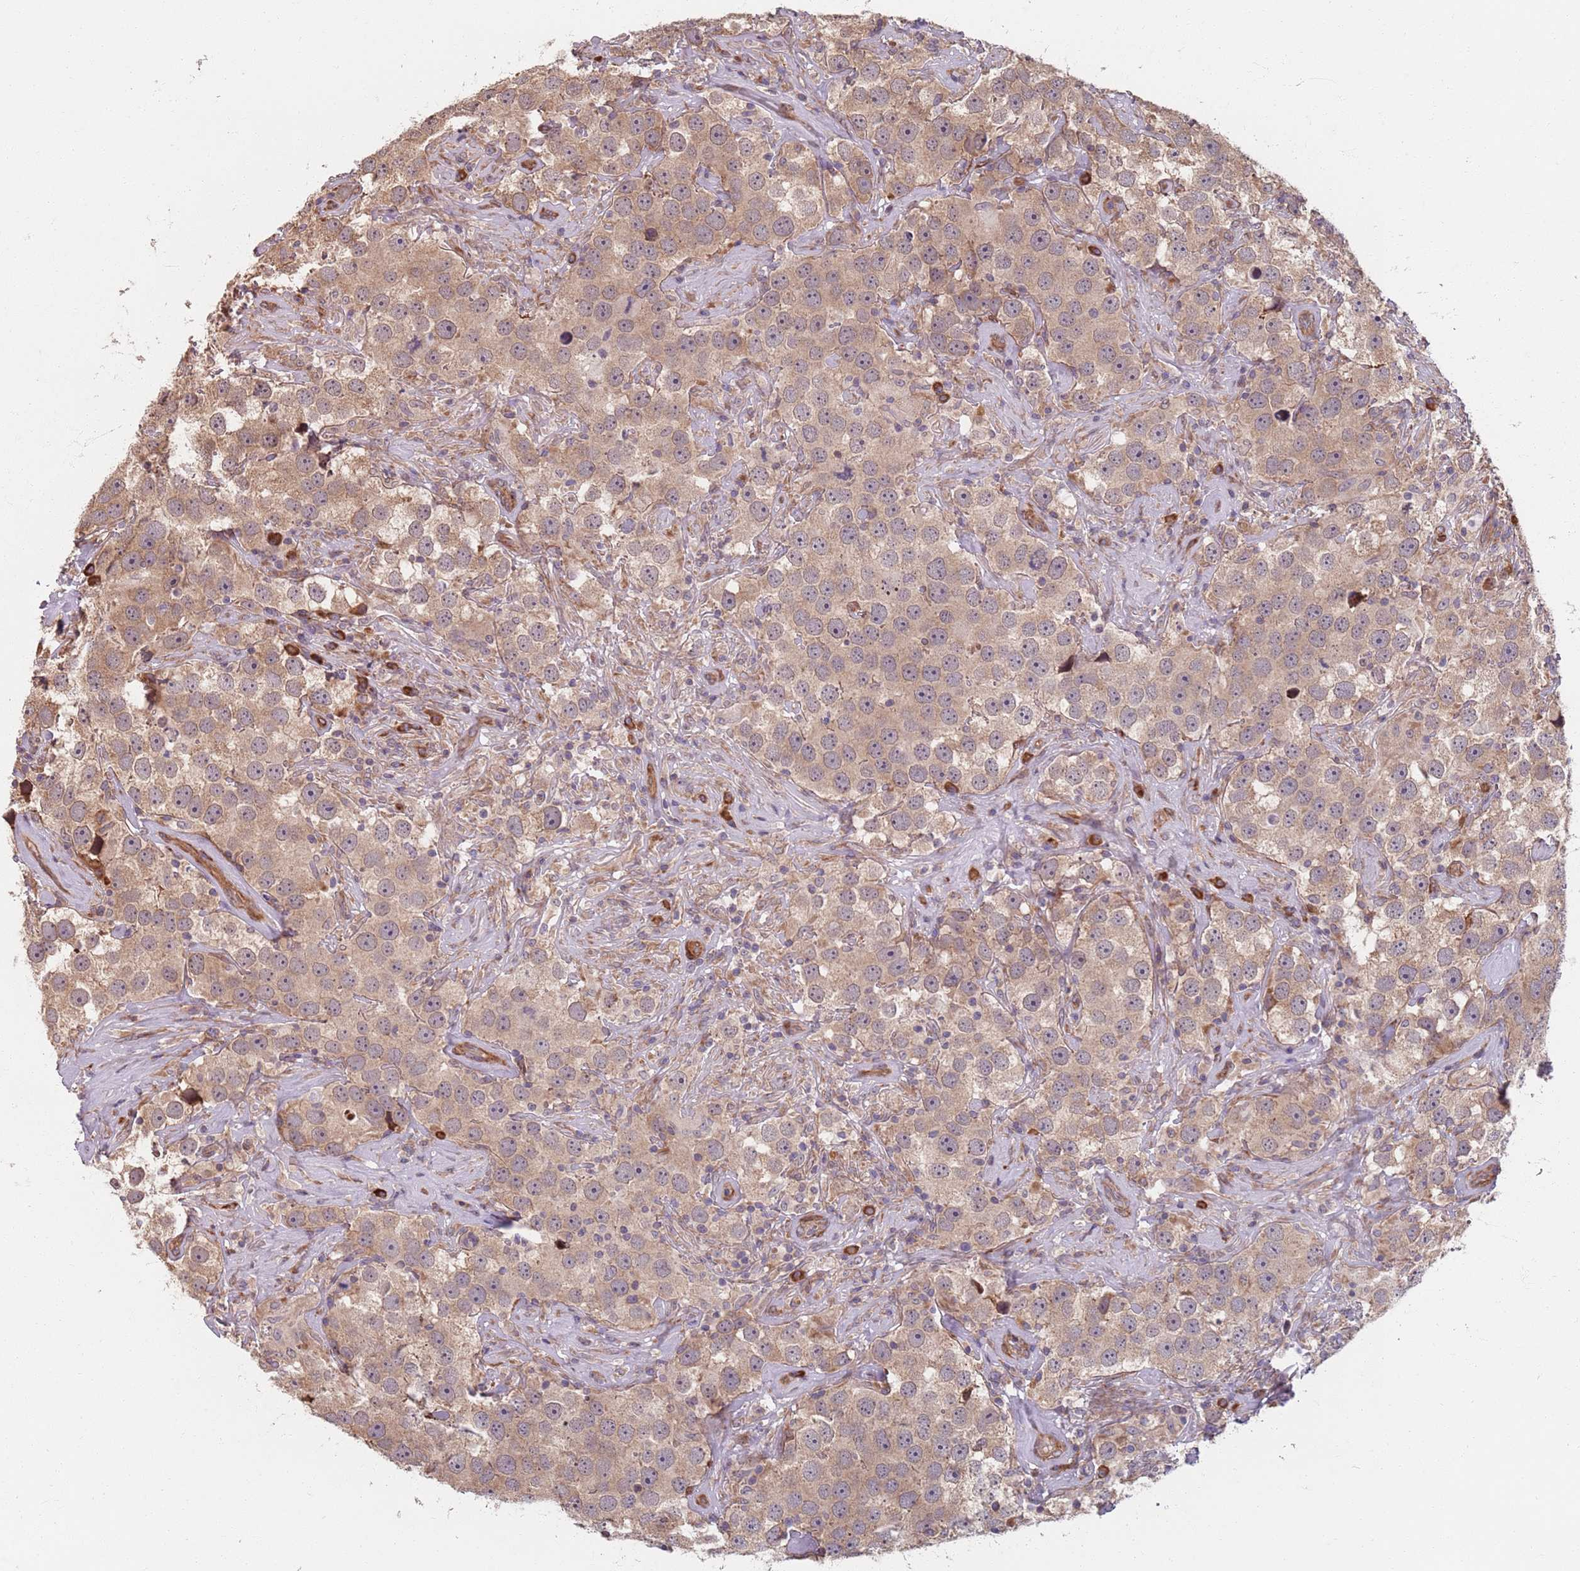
{"staining": {"intensity": "weak", "quantity": ">75%", "location": "cytoplasmic/membranous"}, "tissue": "testis cancer", "cell_type": "Tumor cells", "image_type": "cancer", "snomed": [{"axis": "morphology", "description": "Seminoma, NOS"}, {"axis": "topography", "description": "Testis"}], "caption": "Weak cytoplasmic/membranous protein positivity is present in approximately >75% of tumor cells in testis seminoma.", "gene": "NOTCH3", "patient": {"sex": "male", "age": 49}}